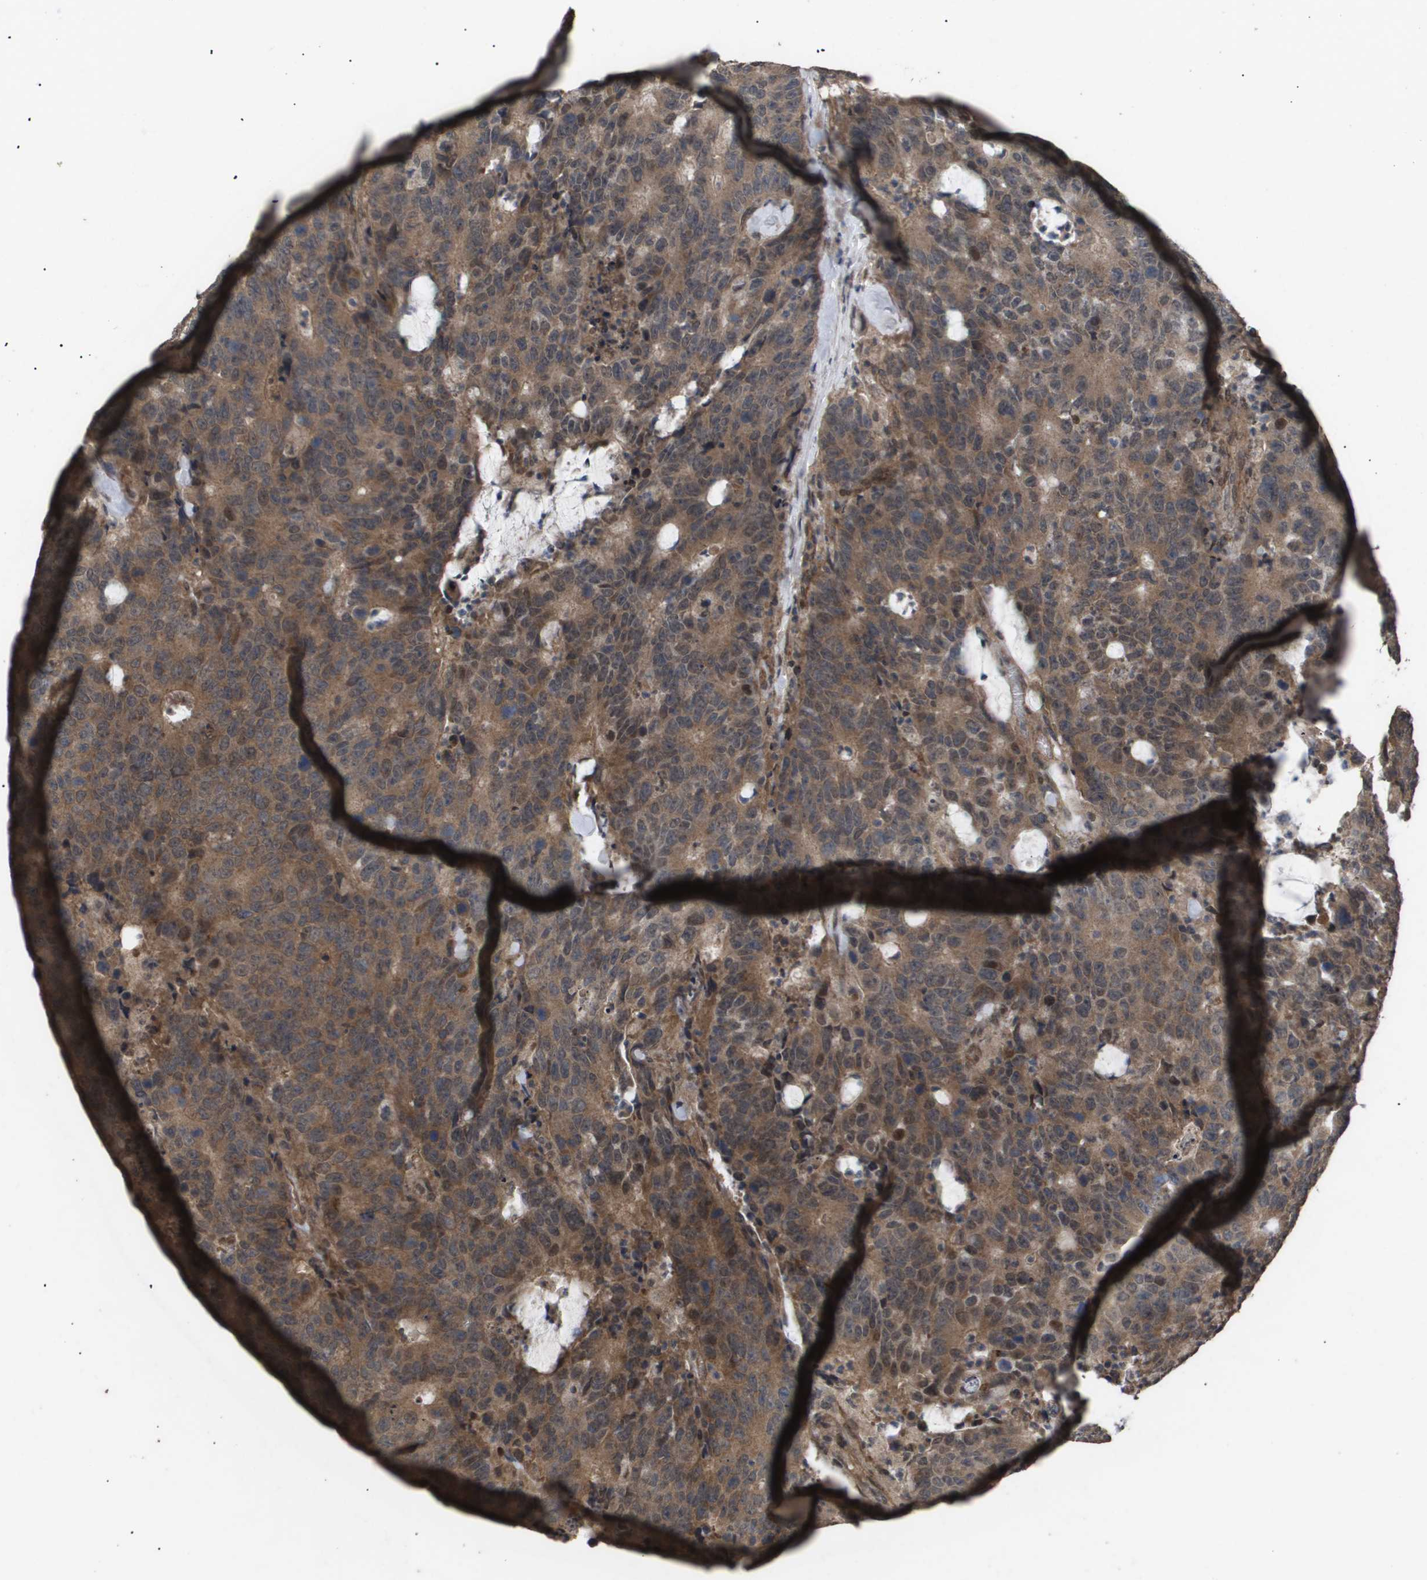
{"staining": {"intensity": "moderate", "quantity": ">75%", "location": "cytoplasmic/membranous"}, "tissue": "colorectal cancer", "cell_type": "Tumor cells", "image_type": "cancer", "snomed": [{"axis": "morphology", "description": "Adenocarcinoma, NOS"}, {"axis": "topography", "description": "Colon"}], "caption": "DAB immunohistochemical staining of human adenocarcinoma (colorectal) reveals moderate cytoplasmic/membranous protein positivity in approximately >75% of tumor cells.", "gene": "CUL5", "patient": {"sex": "female", "age": 86}}